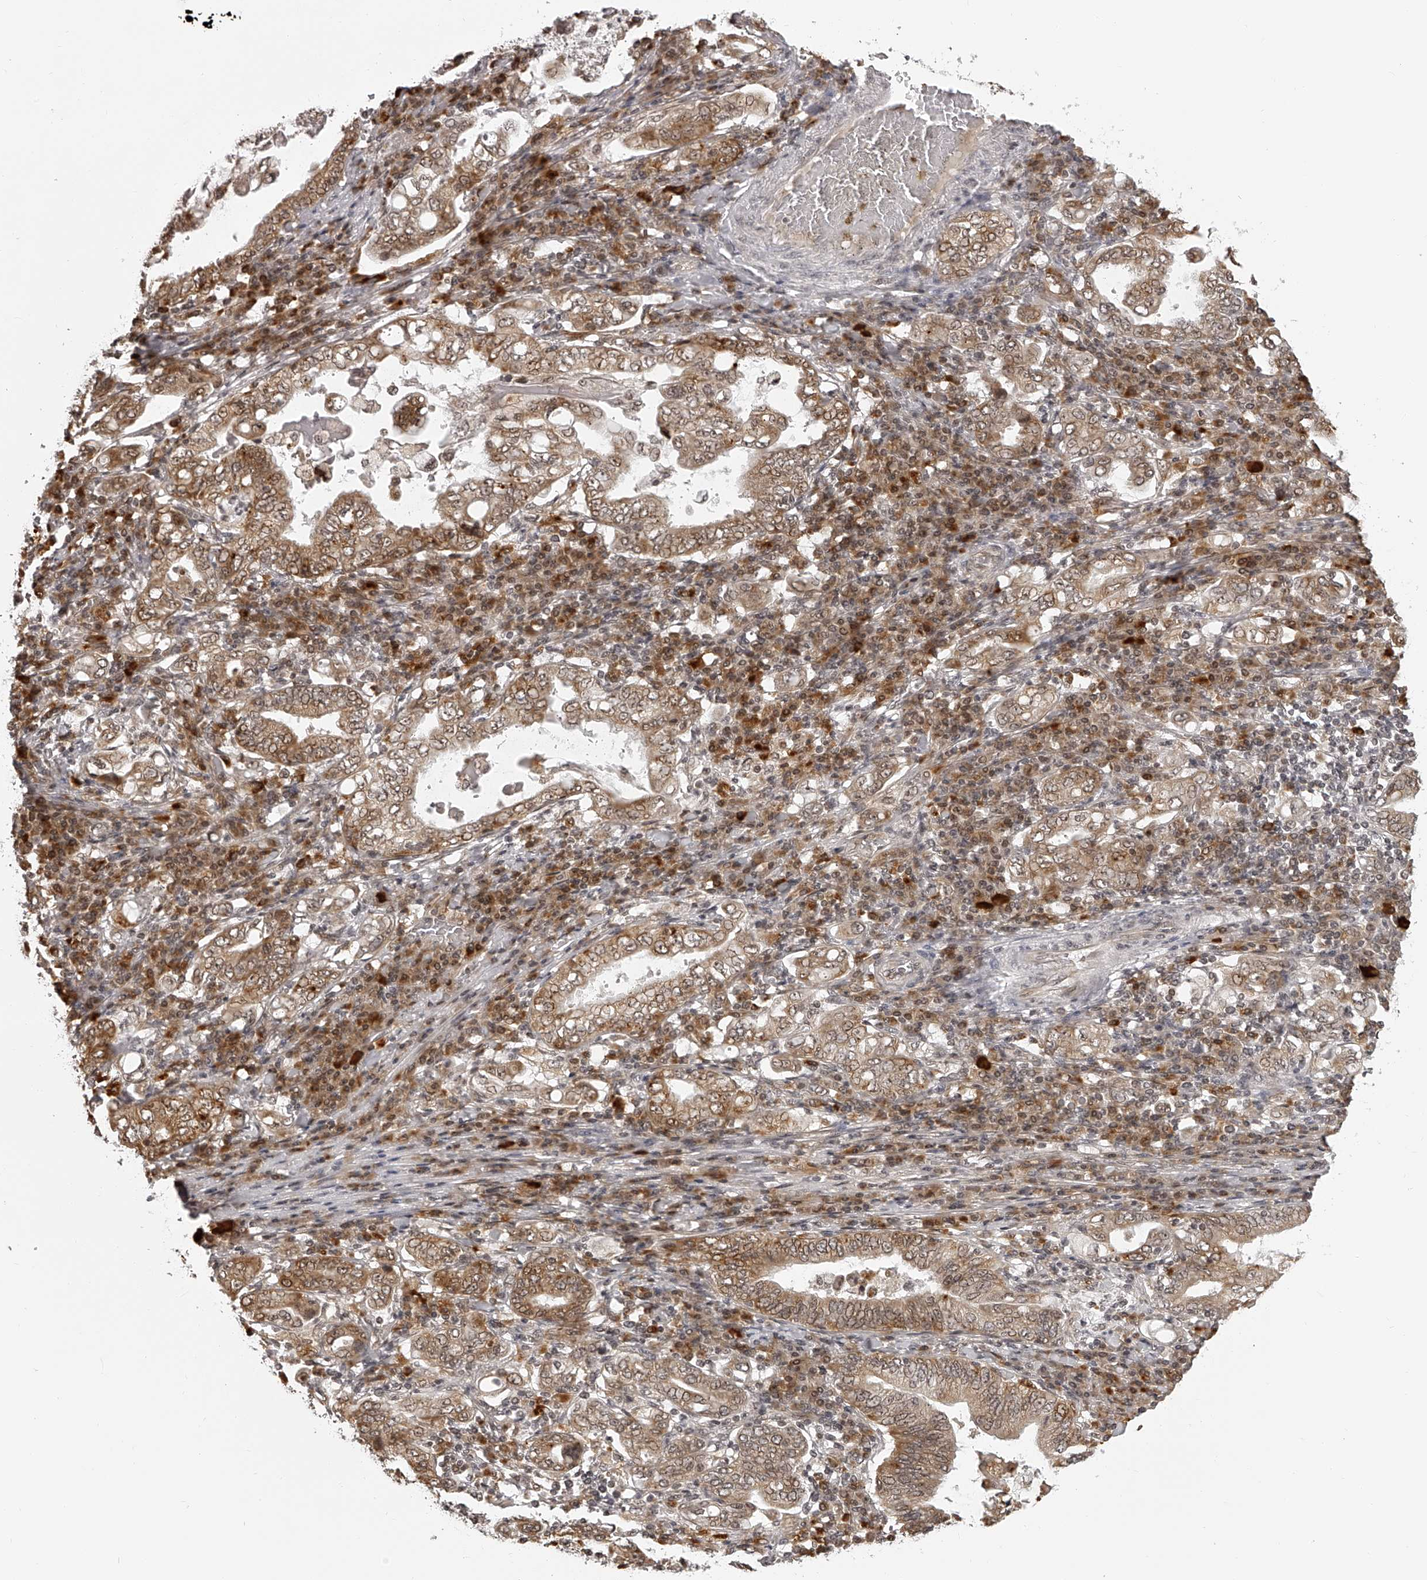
{"staining": {"intensity": "moderate", "quantity": ">75%", "location": "cytoplasmic/membranous,nuclear"}, "tissue": "stomach cancer", "cell_type": "Tumor cells", "image_type": "cancer", "snomed": [{"axis": "morphology", "description": "Normal tissue, NOS"}, {"axis": "morphology", "description": "Adenocarcinoma, NOS"}, {"axis": "topography", "description": "Esophagus"}, {"axis": "topography", "description": "Stomach, upper"}, {"axis": "topography", "description": "Peripheral nerve tissue"}], "caption": "IHC image of adenocarcinoma (stomach) stained for a protein (brown), which shows medium levels of moderate cytoplasmic/membranous and nuclear expression in about >75% of tumor cells.", "gene": "ODF2L", "patient": {"sex": "male", "age": 62}}